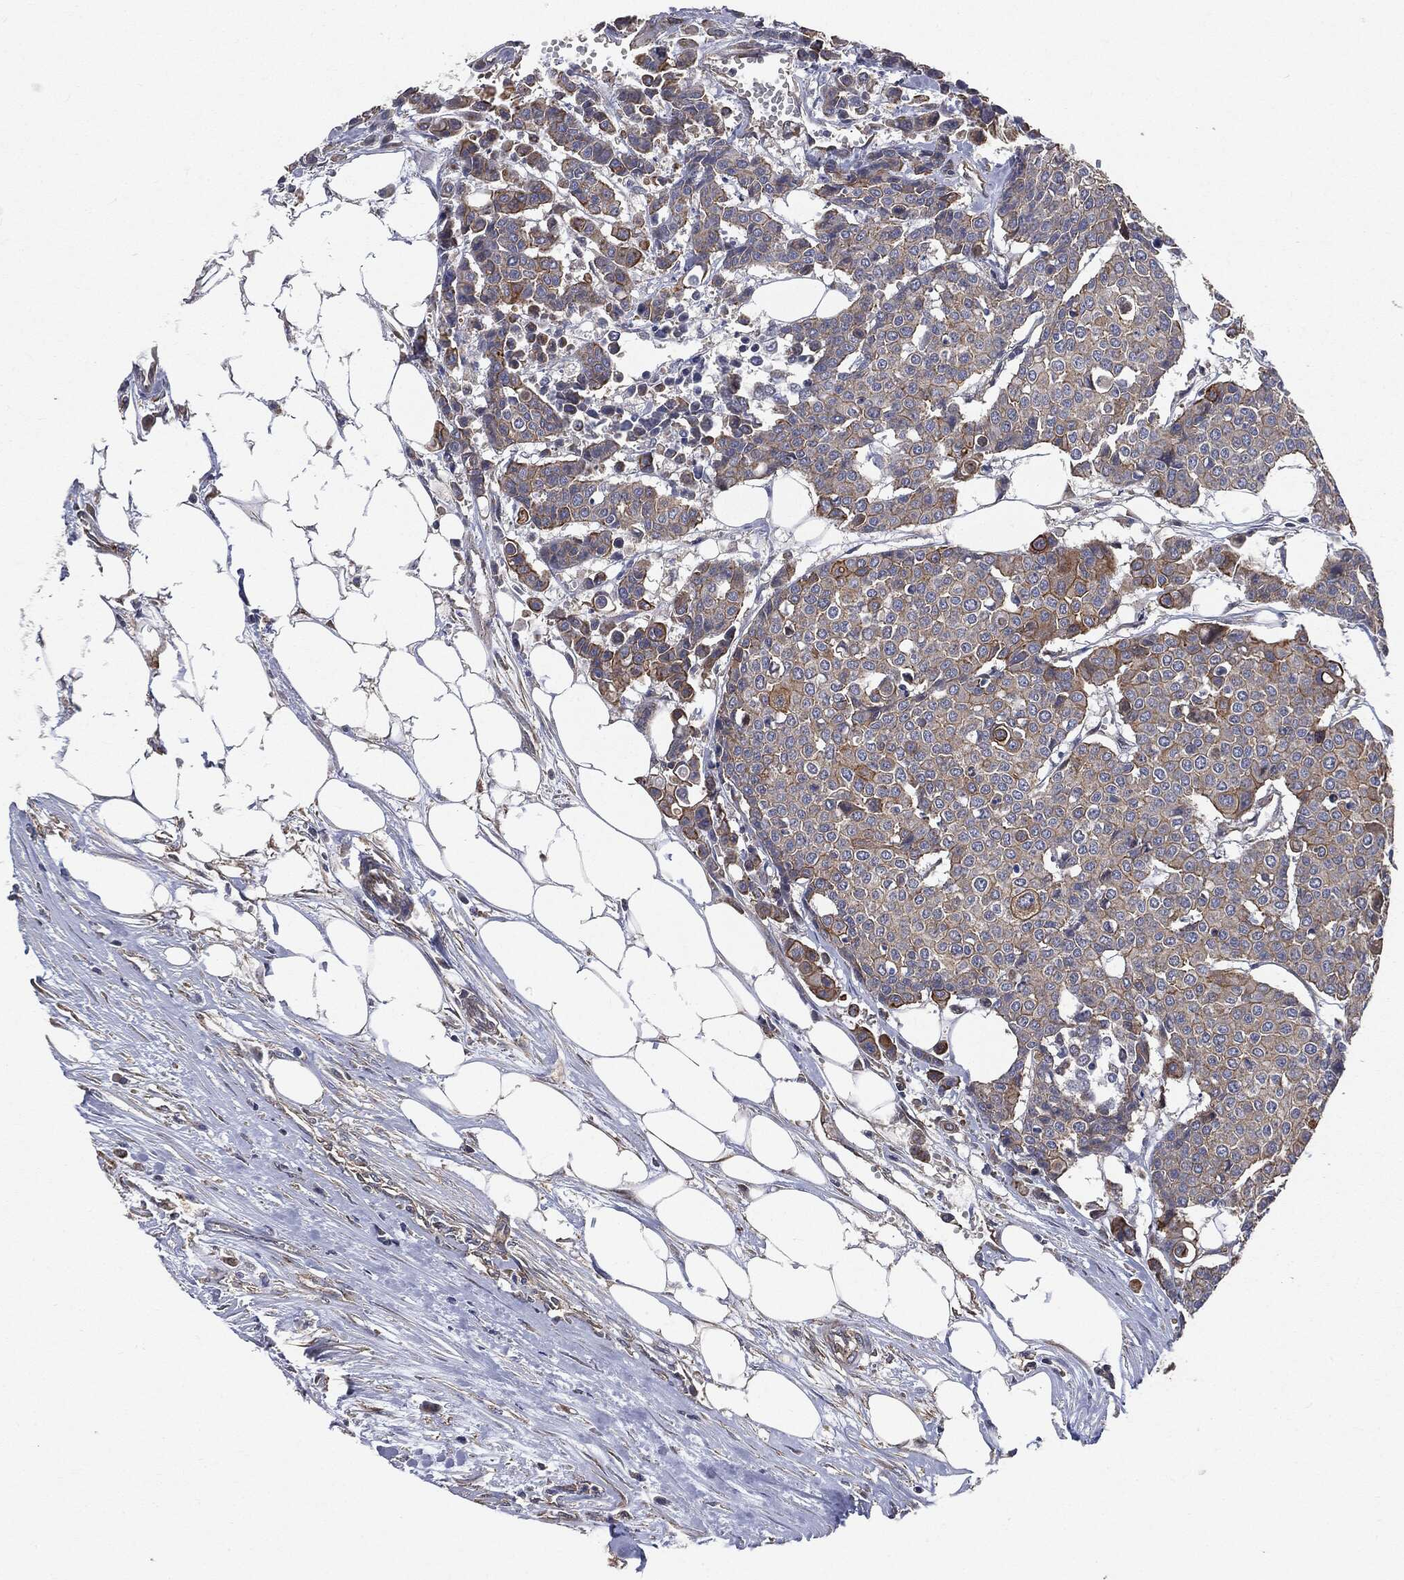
{"staining": {"intensity": "moderate", "quantity": "<25%", "location": "cytoplasmic/membranous"}, "tissue": "carcinoid", "cell_type": "Tumor cells", "image_type": "cancer", "snomed": [{"axis": "morphology", "description": "Carcinoid, malignant, NOS"}, {"axis": "topography", "description": "Colon"}], "caption": "Brown immunohistochemical staining in human carcinoid (malignant) exhibits moderate cytoplasmic/membranous positivity in about <25% of tumor cells.", "gene": "EPS15L1", "patient": {"sex": "male", "age": 81}}